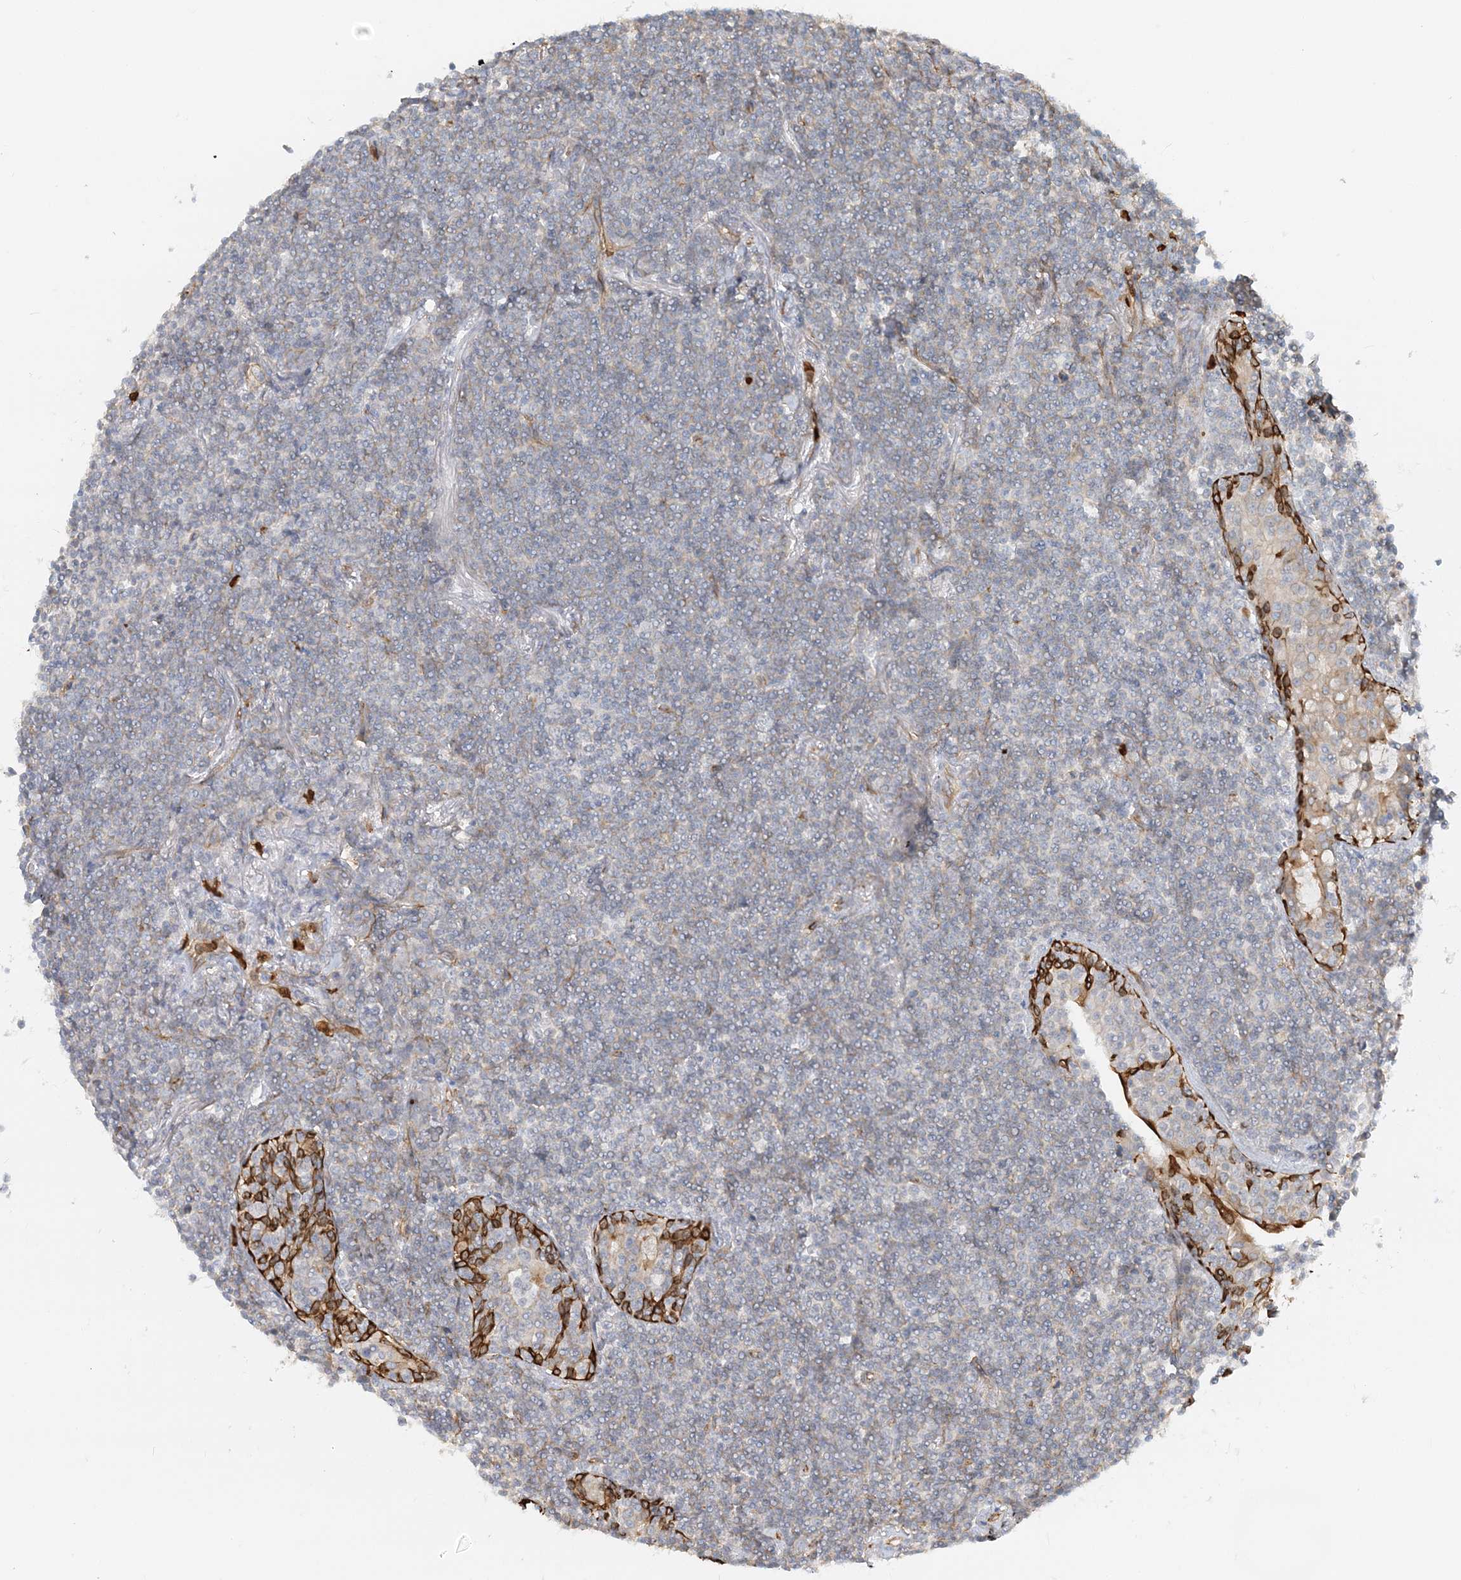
{"staining": {"intensity": "negative", "quantity": "none", "location": "none"}, "tissue": "lymphoma", "cell_type": "Tumor cells", "image_type": "cancer", "snomed": [{"axis": "morphology", "description": "Malignant lymphoma, non-Hodgkin's type, Low grade"}, {"axis": "topography", "description": "Lung"}], "caption": "DAB (3,3'-diaminobenzidine) immunohistochemical staining of human malignant lymphoma, non-Hodgkin's type (low-grade) displays no significant staining in tumor cells. Nuclei are stained in blue.", "gene": "DNAH1", "patient": {"sex": "female", "age": 71}}